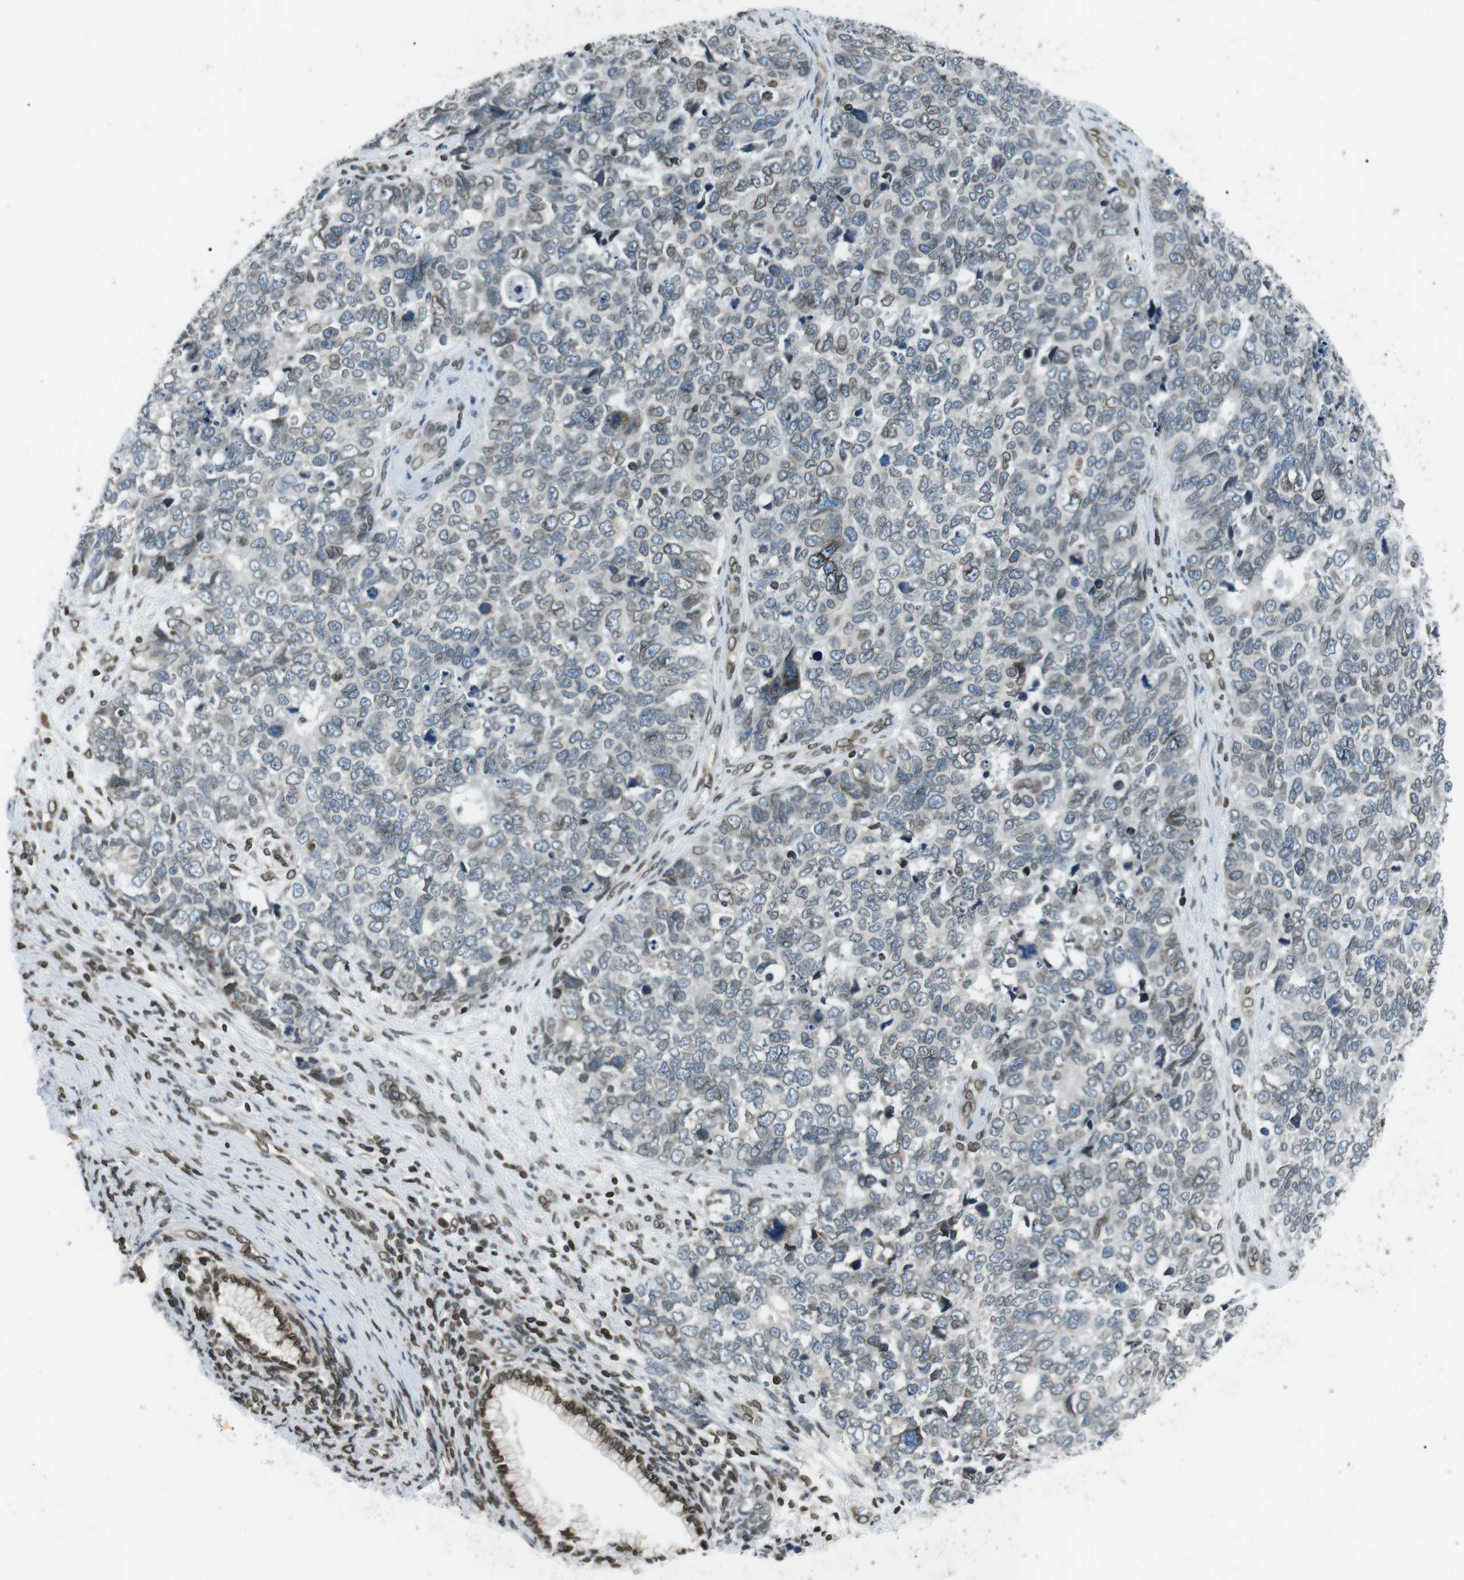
{"staining": {"intensity": "weak", "quantity": "25%-75%", "location": "cytoplasmic/membranous,nuclear"}, "tissue": "cervical cancer", "cell_type": "Tumor cells", "image_type": "cancer", "snomed": [{"axis": "morphology", "description": "Squamous cell carcinoma, NOS"}, {"axis": "topography", "description": "Cervix"}], "caption": "Human cervical cancer (squamous cell carcinoma) stained with a brown dye demonstrates weak cytoplasmic/membranous and nuclear positive expression in about 25%-75% of tumor cells.", "gene": "TMX4", "patient": {"sex": "female", "age": 63}}